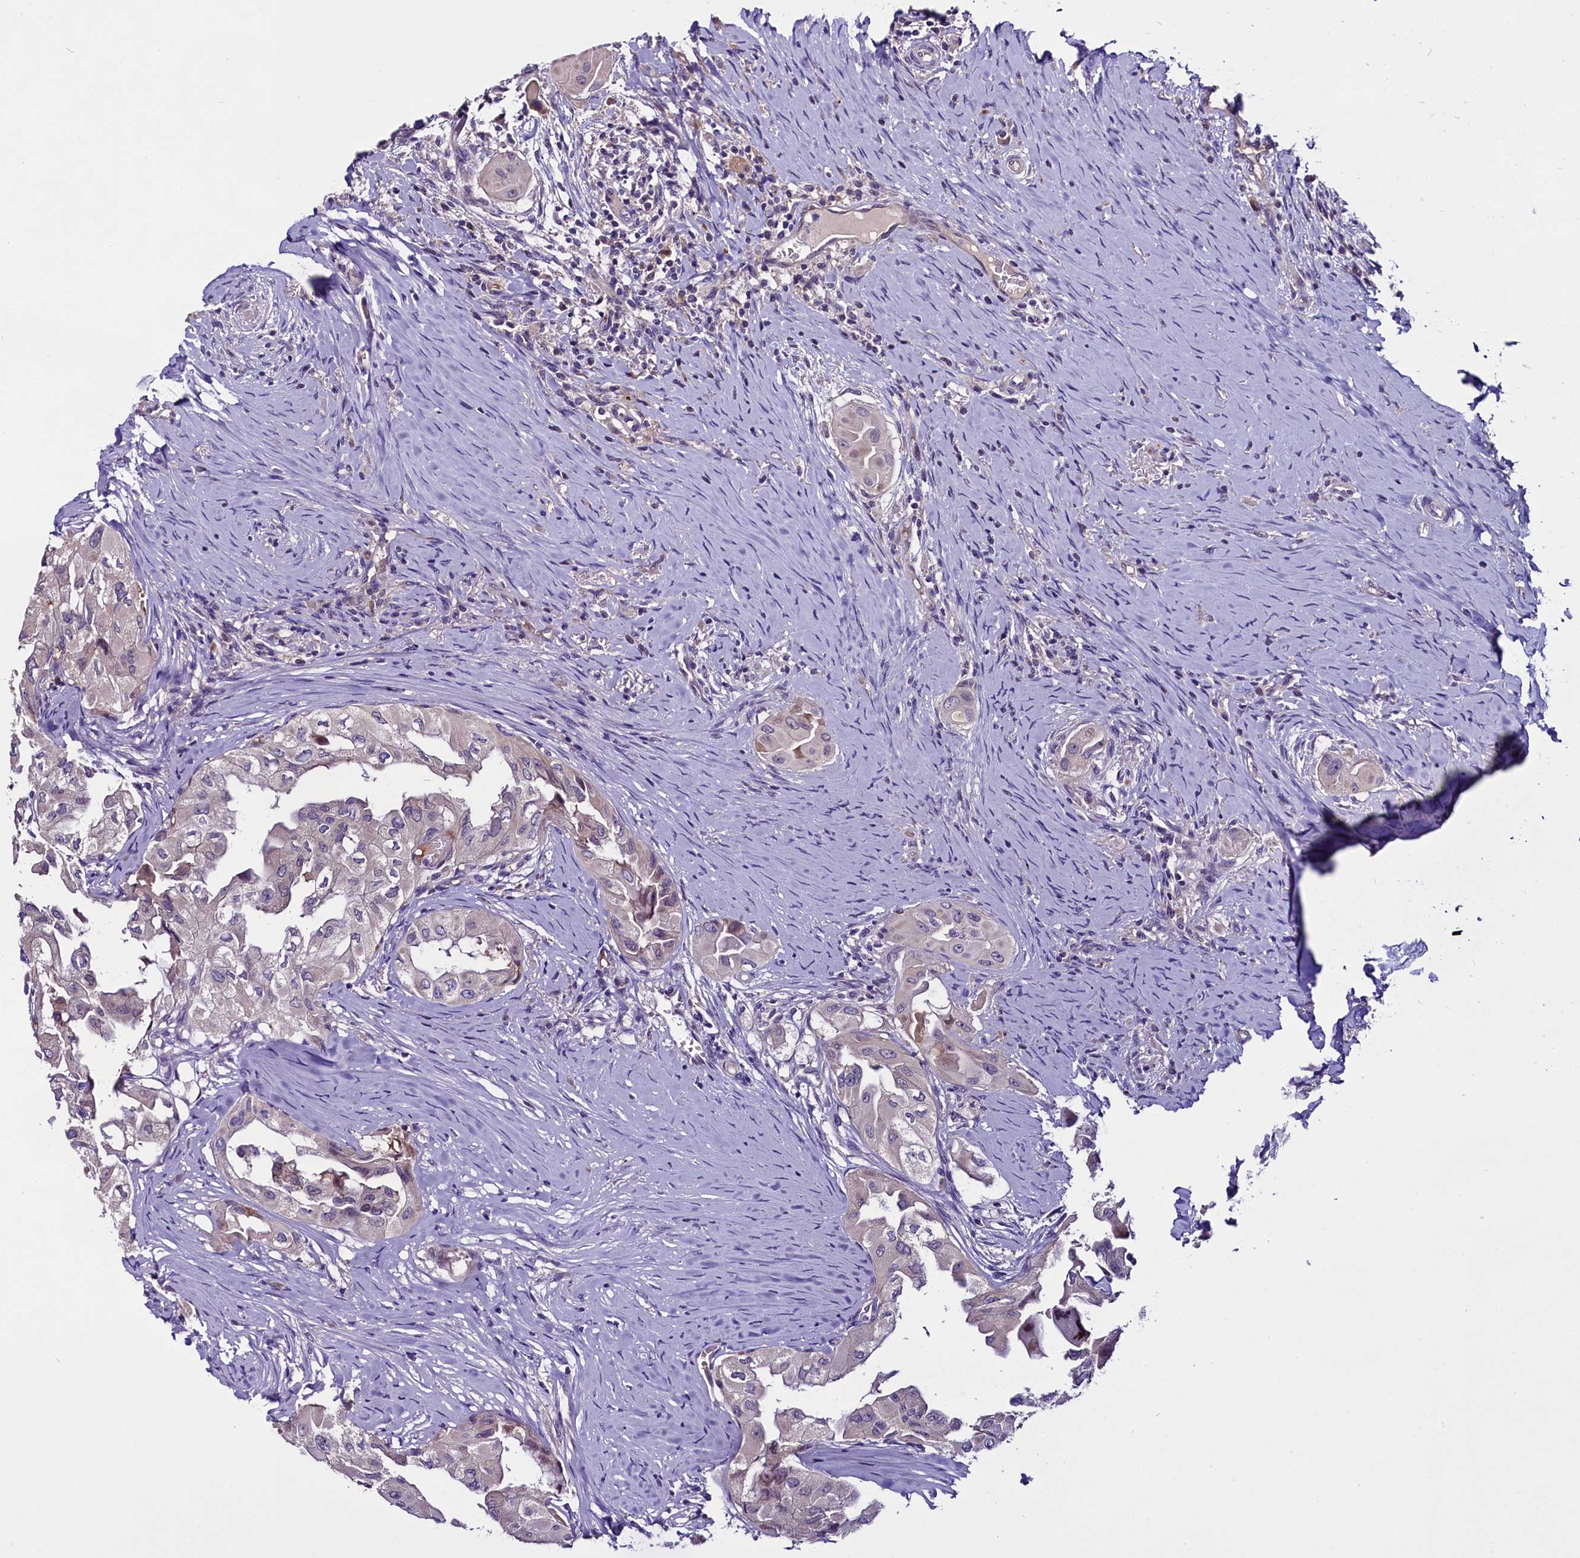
{"staining": {"intensity": "negative", "quantity": "none", "location": "none"}, "tissue": "thyroid cancer", "cell_type": "Tumor cells", "image_type": "cancer", "snomed": [{"axis": "morphology", "description": "Papillary adenocarcinoma, NOS"}, {"axis": "topography", "description": "Thyroid gland"}], "caption": "There is no significant staining in tumor cells of thyroid cancer.", "gene": "C9orf40", "patient": {"sex": "female", "age": 59}}